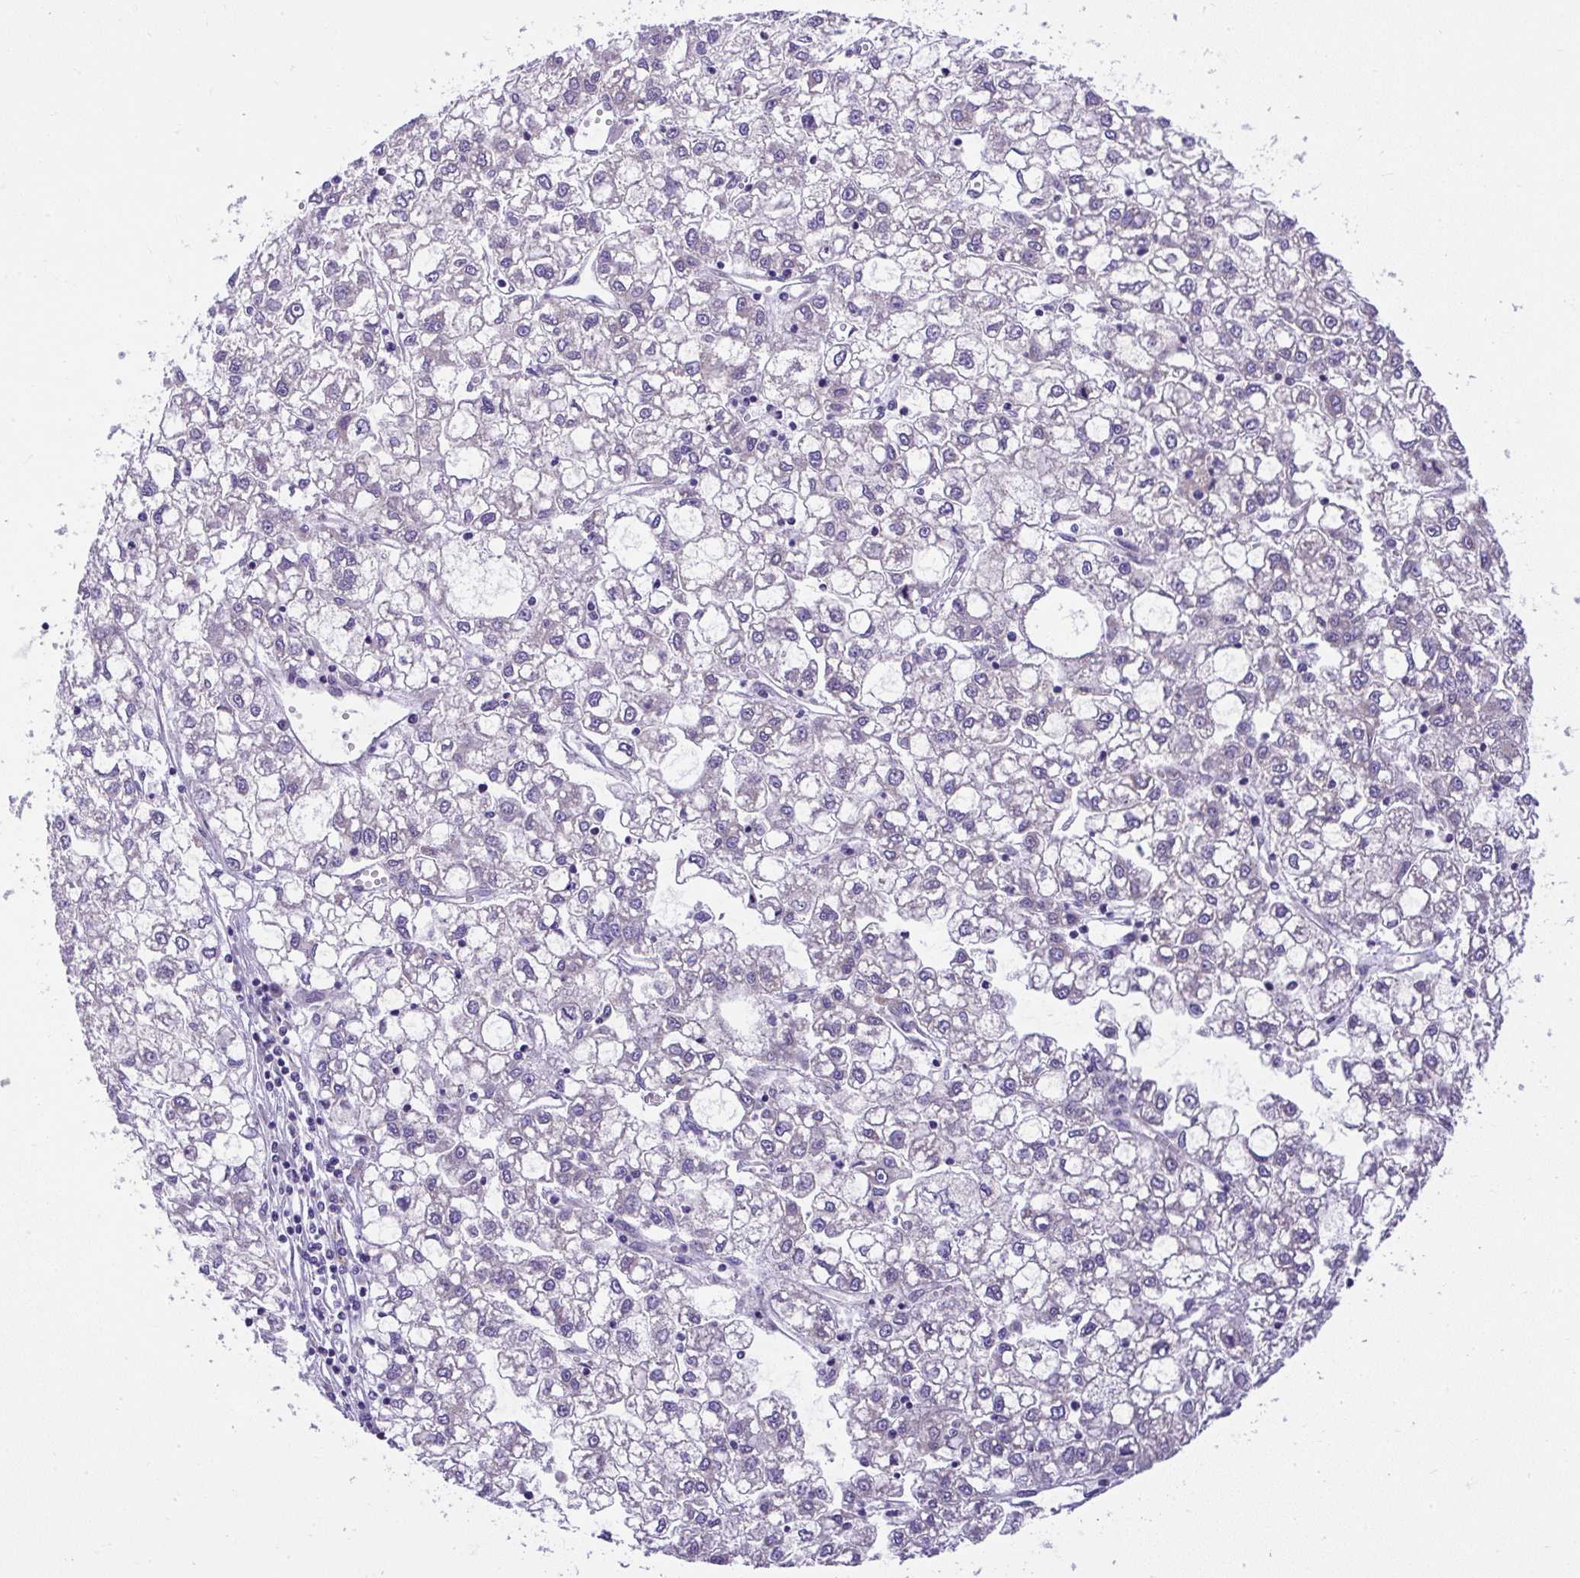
{"staining": {"intensity": "negative", "quantity": "none", "location": "none"}, "tissue": "liver cancer", "cell_type": "Tumor cells", "image_type": "cancer", "snomed": [{"axis": "morphology", "description": "Carcinoma, Hepatocellular, NOS"}, {"axis": "topography", "description": "Liver"}], "caption": "This is a histopathology image of immunohistochemistry staining of liver cancer, which shows no positivity in tumor cells.", "gene": "CHIA", "patient": {"sex": "male", "age": 40}}